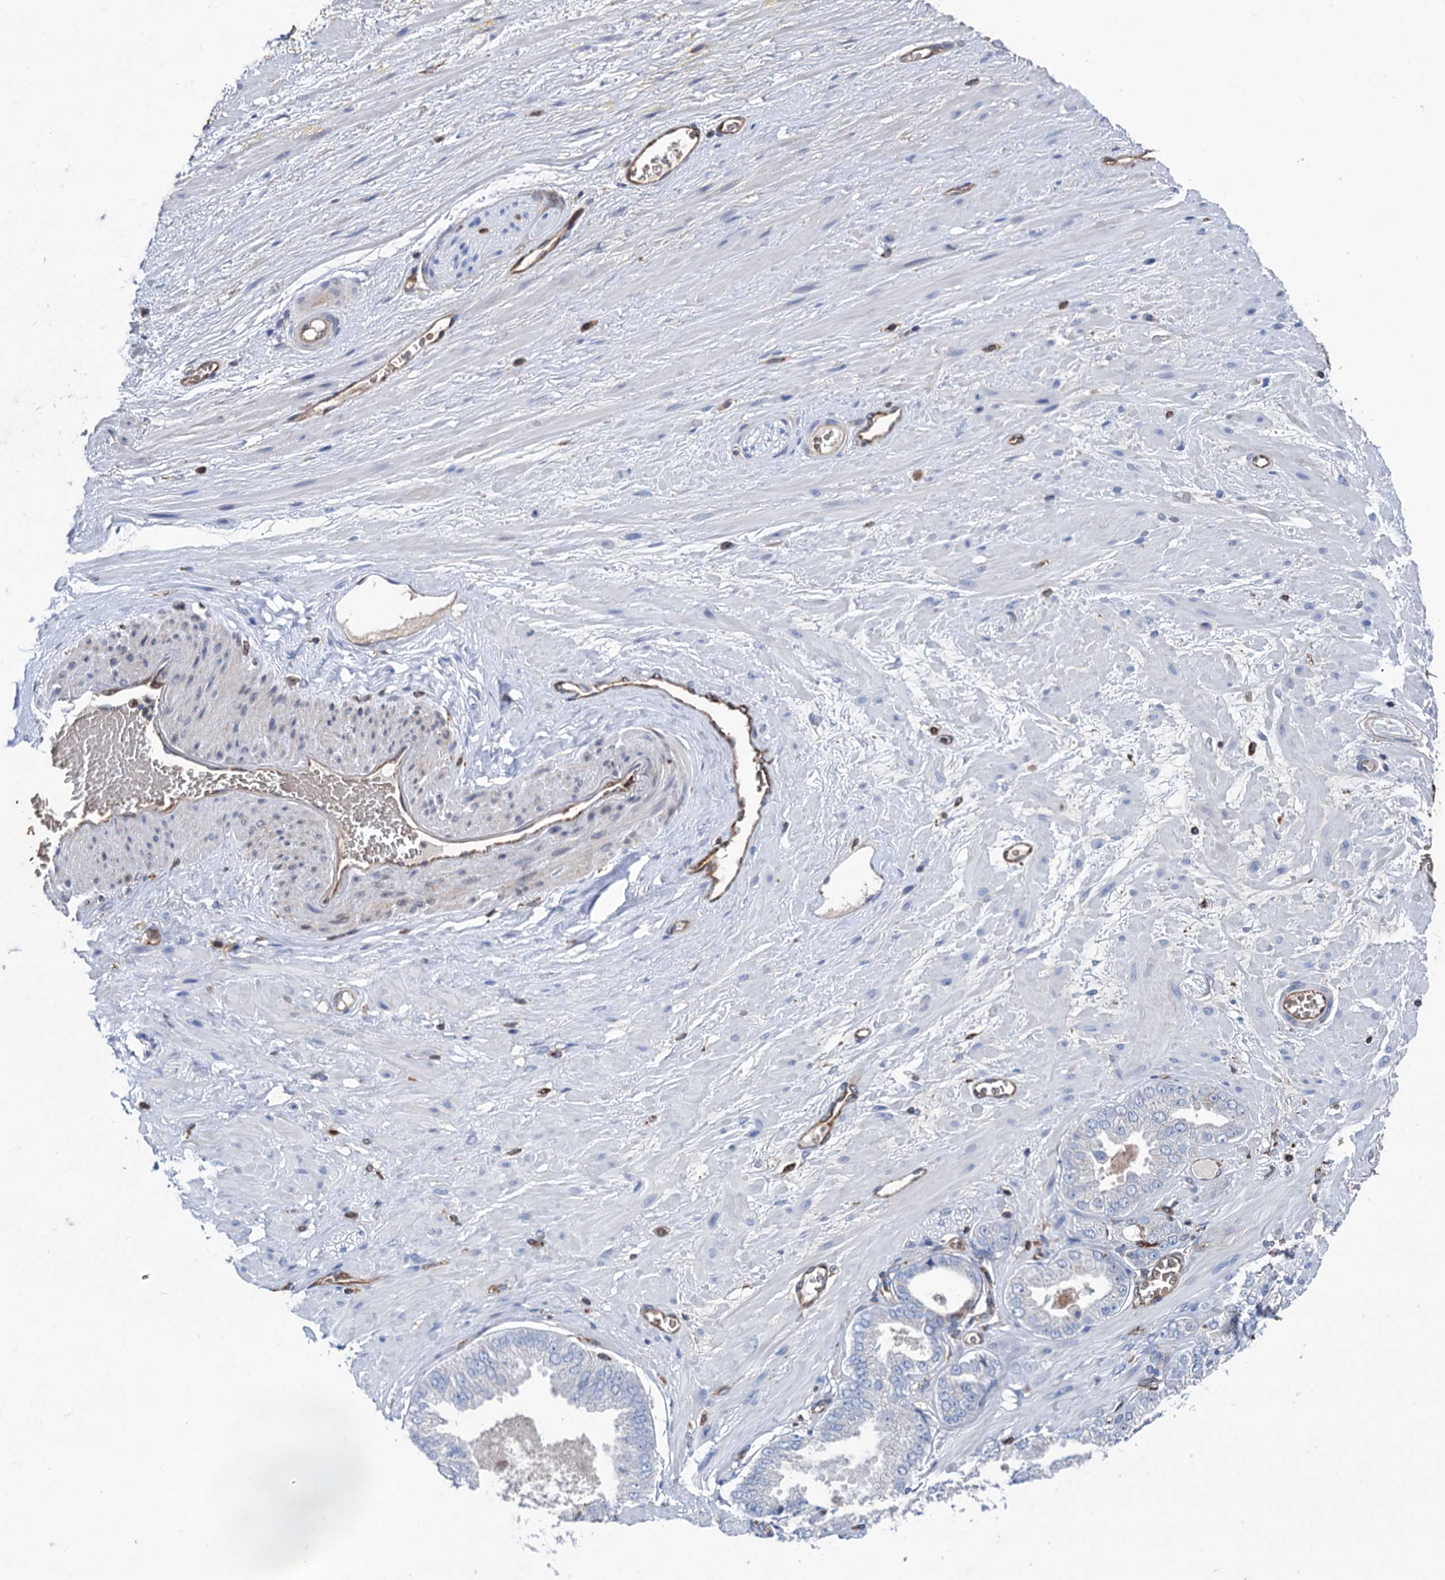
{"staining": {"intensity": "weak", "quantity": "25%-75%", "location": "cytoplasmic/membranous"}, "tissue": "adipose tissue", "cell_type": "Adipocytes", "image_type": "normal", "snomed": [{"axis": "morphology", "description": "Normal tissue, NOS"}, {"axis": "morphology", "description": "Adenocarcinoma, Low grade"}, {"axis": "topography", "description": "Prostate"}, {"axis": "topography", "description": "Peripheral nerve tissue"}], "caption": "Immunohistochemistry (IHC) image of normal adipose tissue: adipose tissue stained using IHC reveals low levels of weak protein expression localized specifically in the cytoplasmic/membranous of adipocytes, appearing as a cytoplasmic/membranous brown color.", "gene": "STING1", "patient": {"sex": "male", "age": 63}}